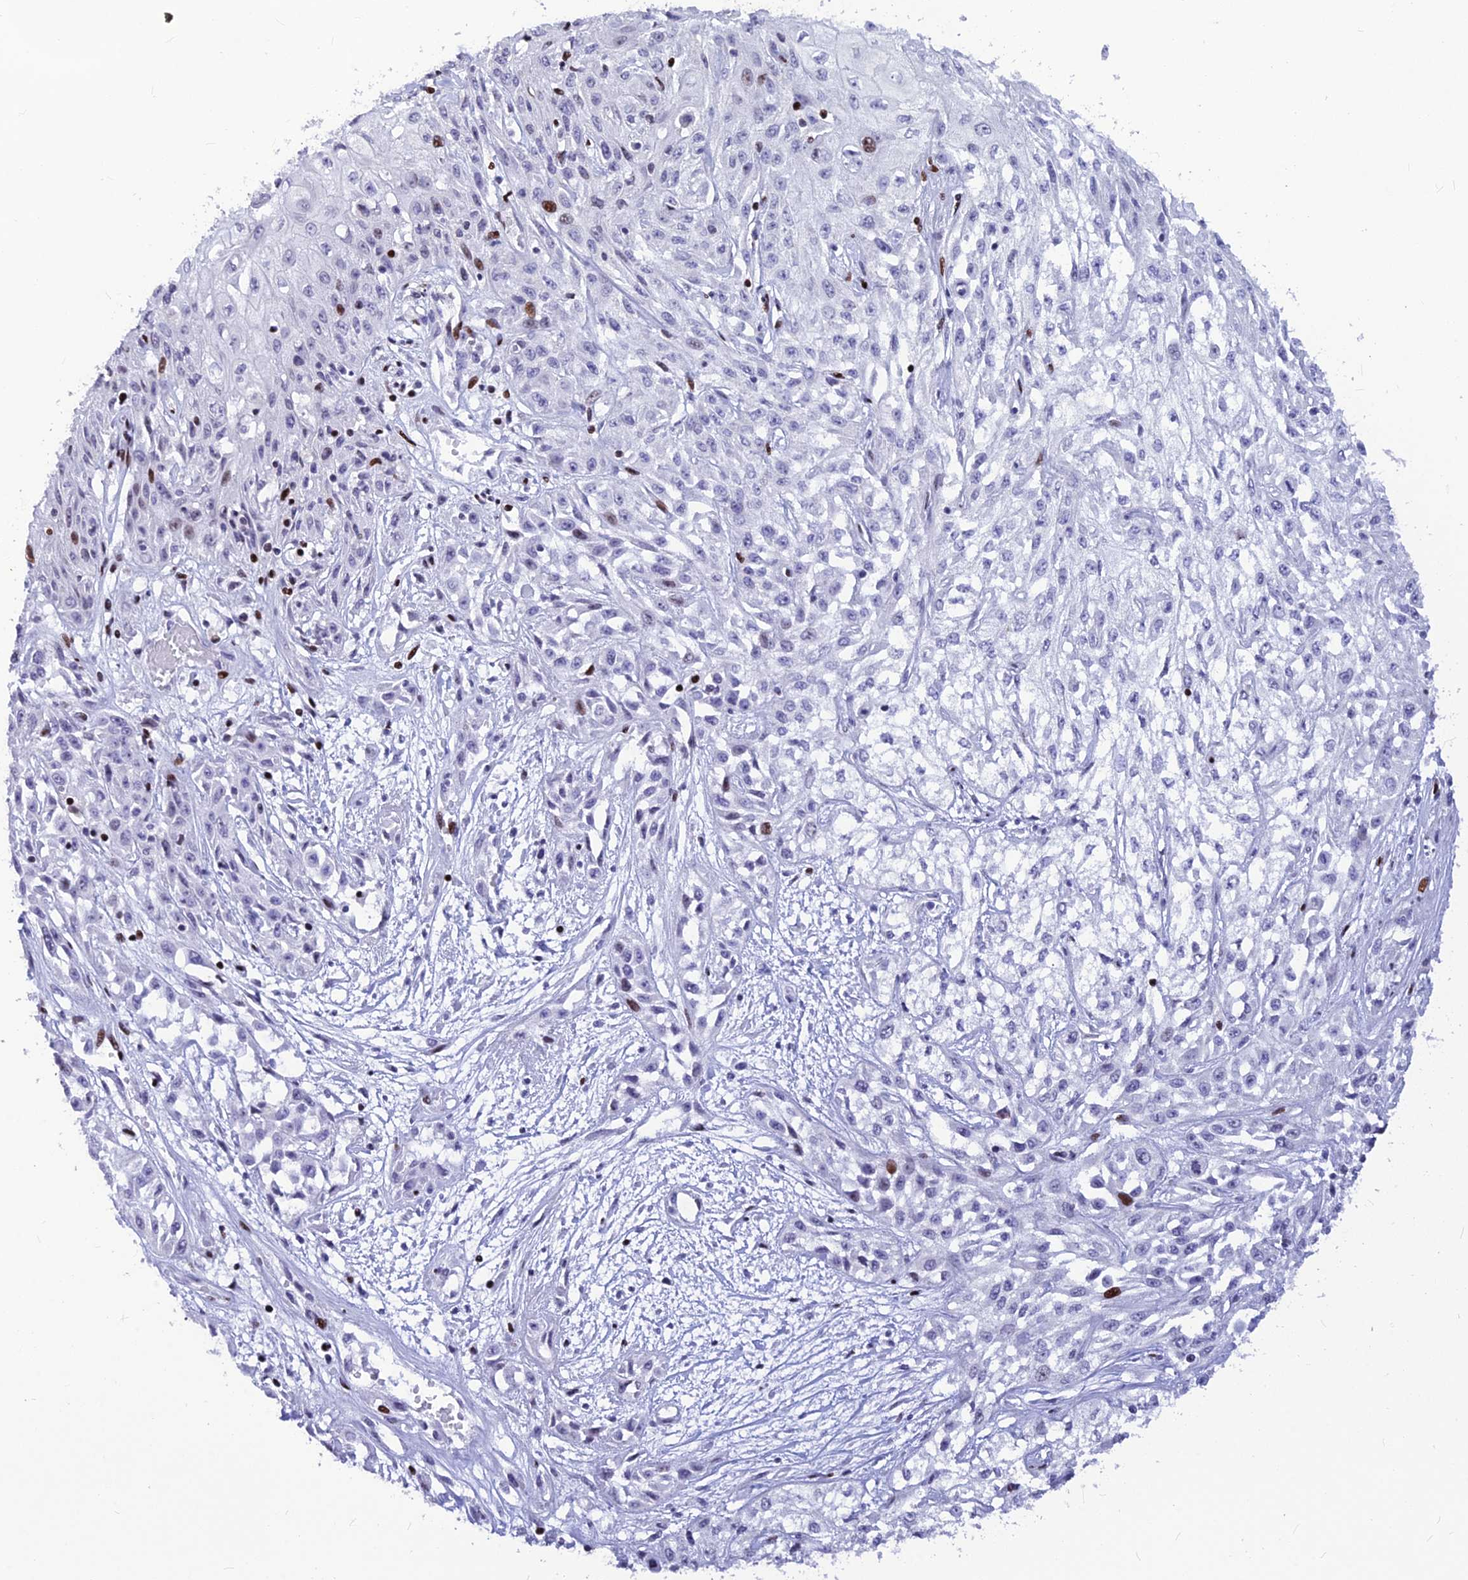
{"staining": {"intensity": "moderate", "quantity": "<25%", "location": "nuclear"}, "tissue": "skin cancer", "cell_type": "Tumor cells", "image_type": "cancer", "snomed": [{"axis": "morphology", "description": "Squamous cell carcinoma, NOS"}, {"axis": "morphology", "description": "Squamous cell carcinoma, metastatic, NOS"}, {"axis": "topography", "description": "Skin"}, {"axis": "topography", "description": "Lymph node"}], "caption": "Skin cancer (squamous cell carcinoma) stained for a protein (brown) demonstrates moderate nuclear positive positivity in about <25% of tumor cells.", "gene": "PRPS1", "patient": {"sex": "male", "age": 75}}